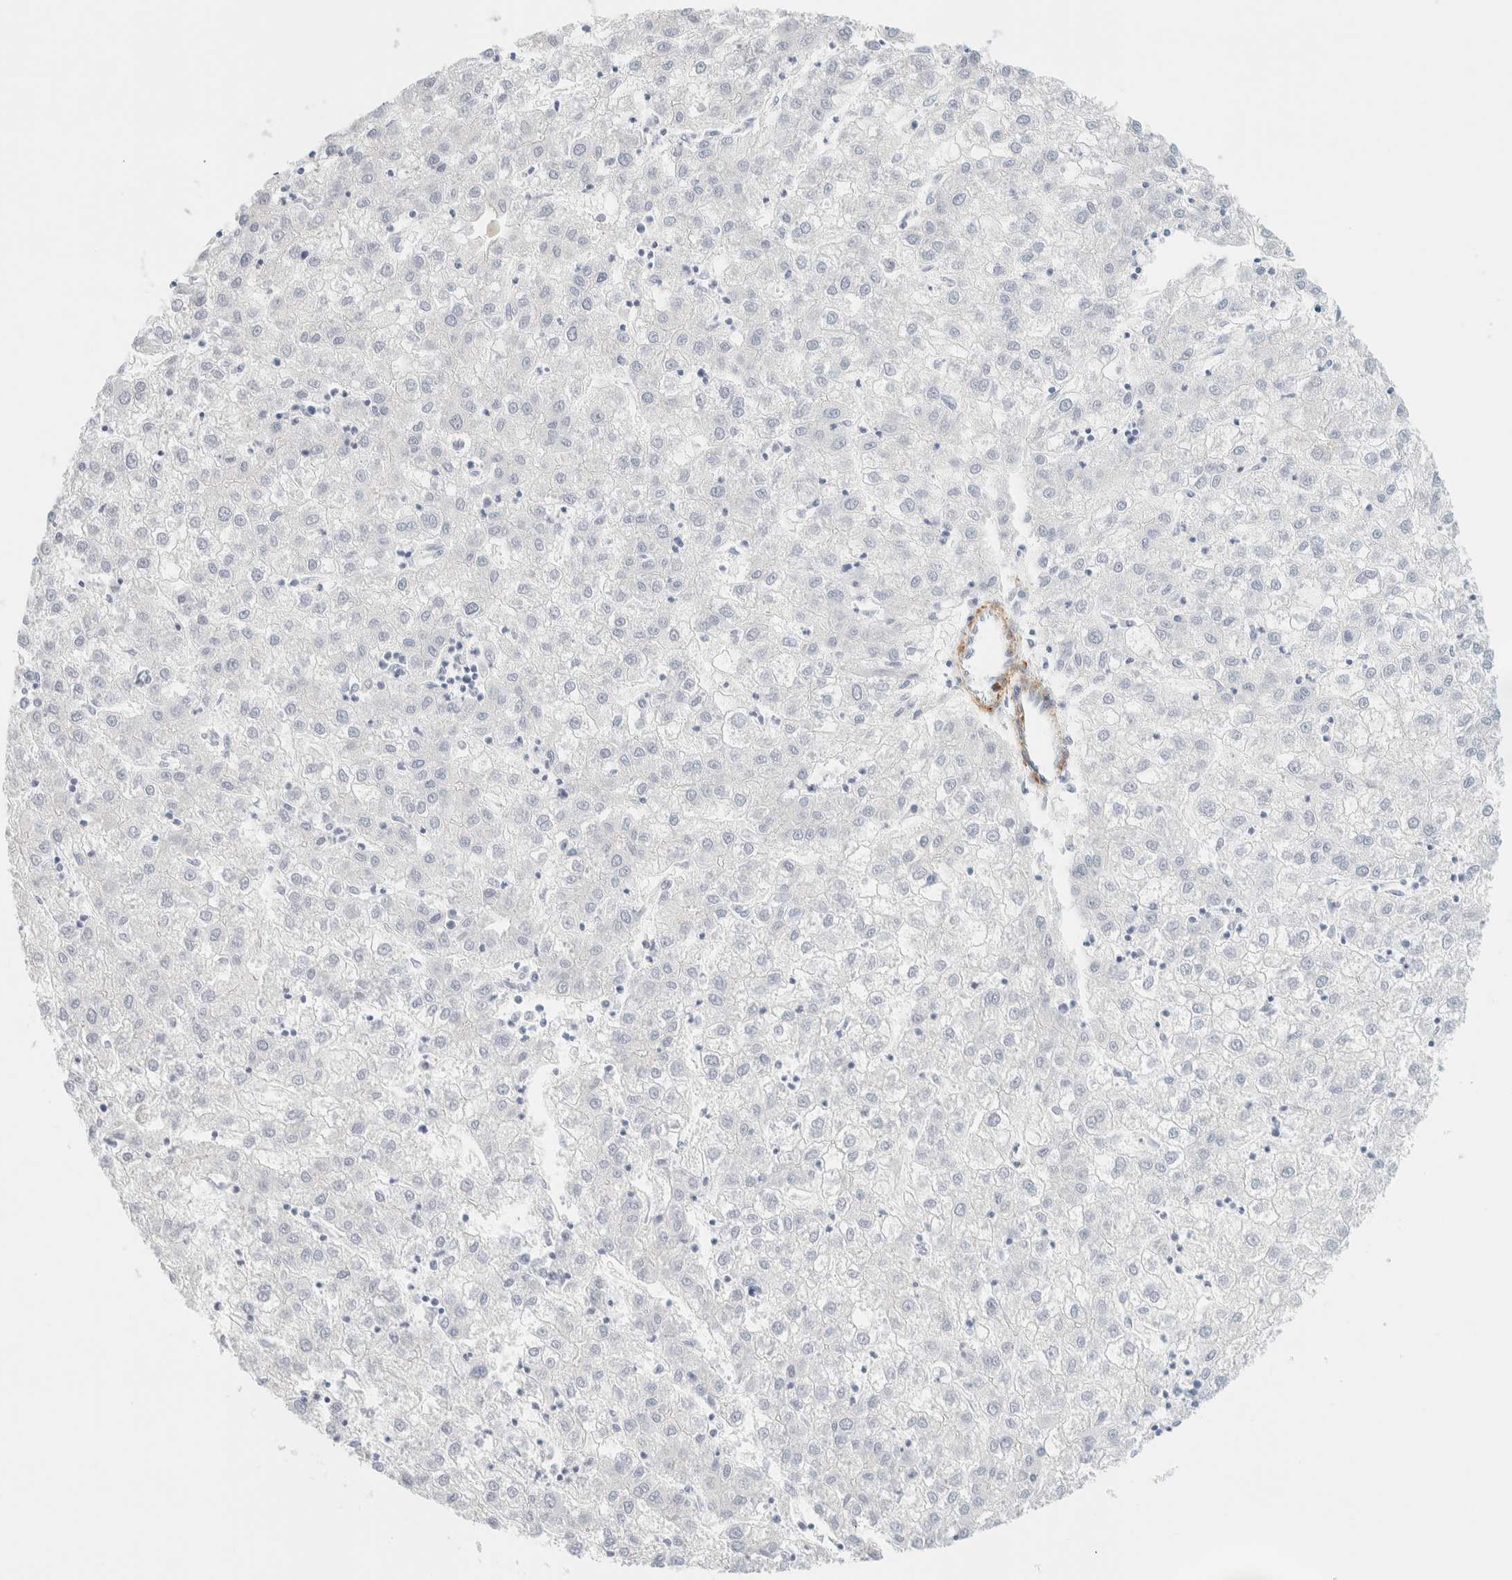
{"staining": {"intensity": "negative", "quantity": "none", "location": "none"}, "tissue": "liver cancer", "cell_type": "Tumor cells", "image_type": "cancer", "snomed": [{"axis": "morphology", "description": "Carcinoma, Hepatocellular, NOS"}, {"axis": "topography", "description": "Liver"}], "caption": "Immunohistochemical staining of human hepatocellular carcinoma (liver) exhibits no significant positivity in tumor cells.", "gene": "AFMID", "patient": {"sex": "male", "age": 72}}